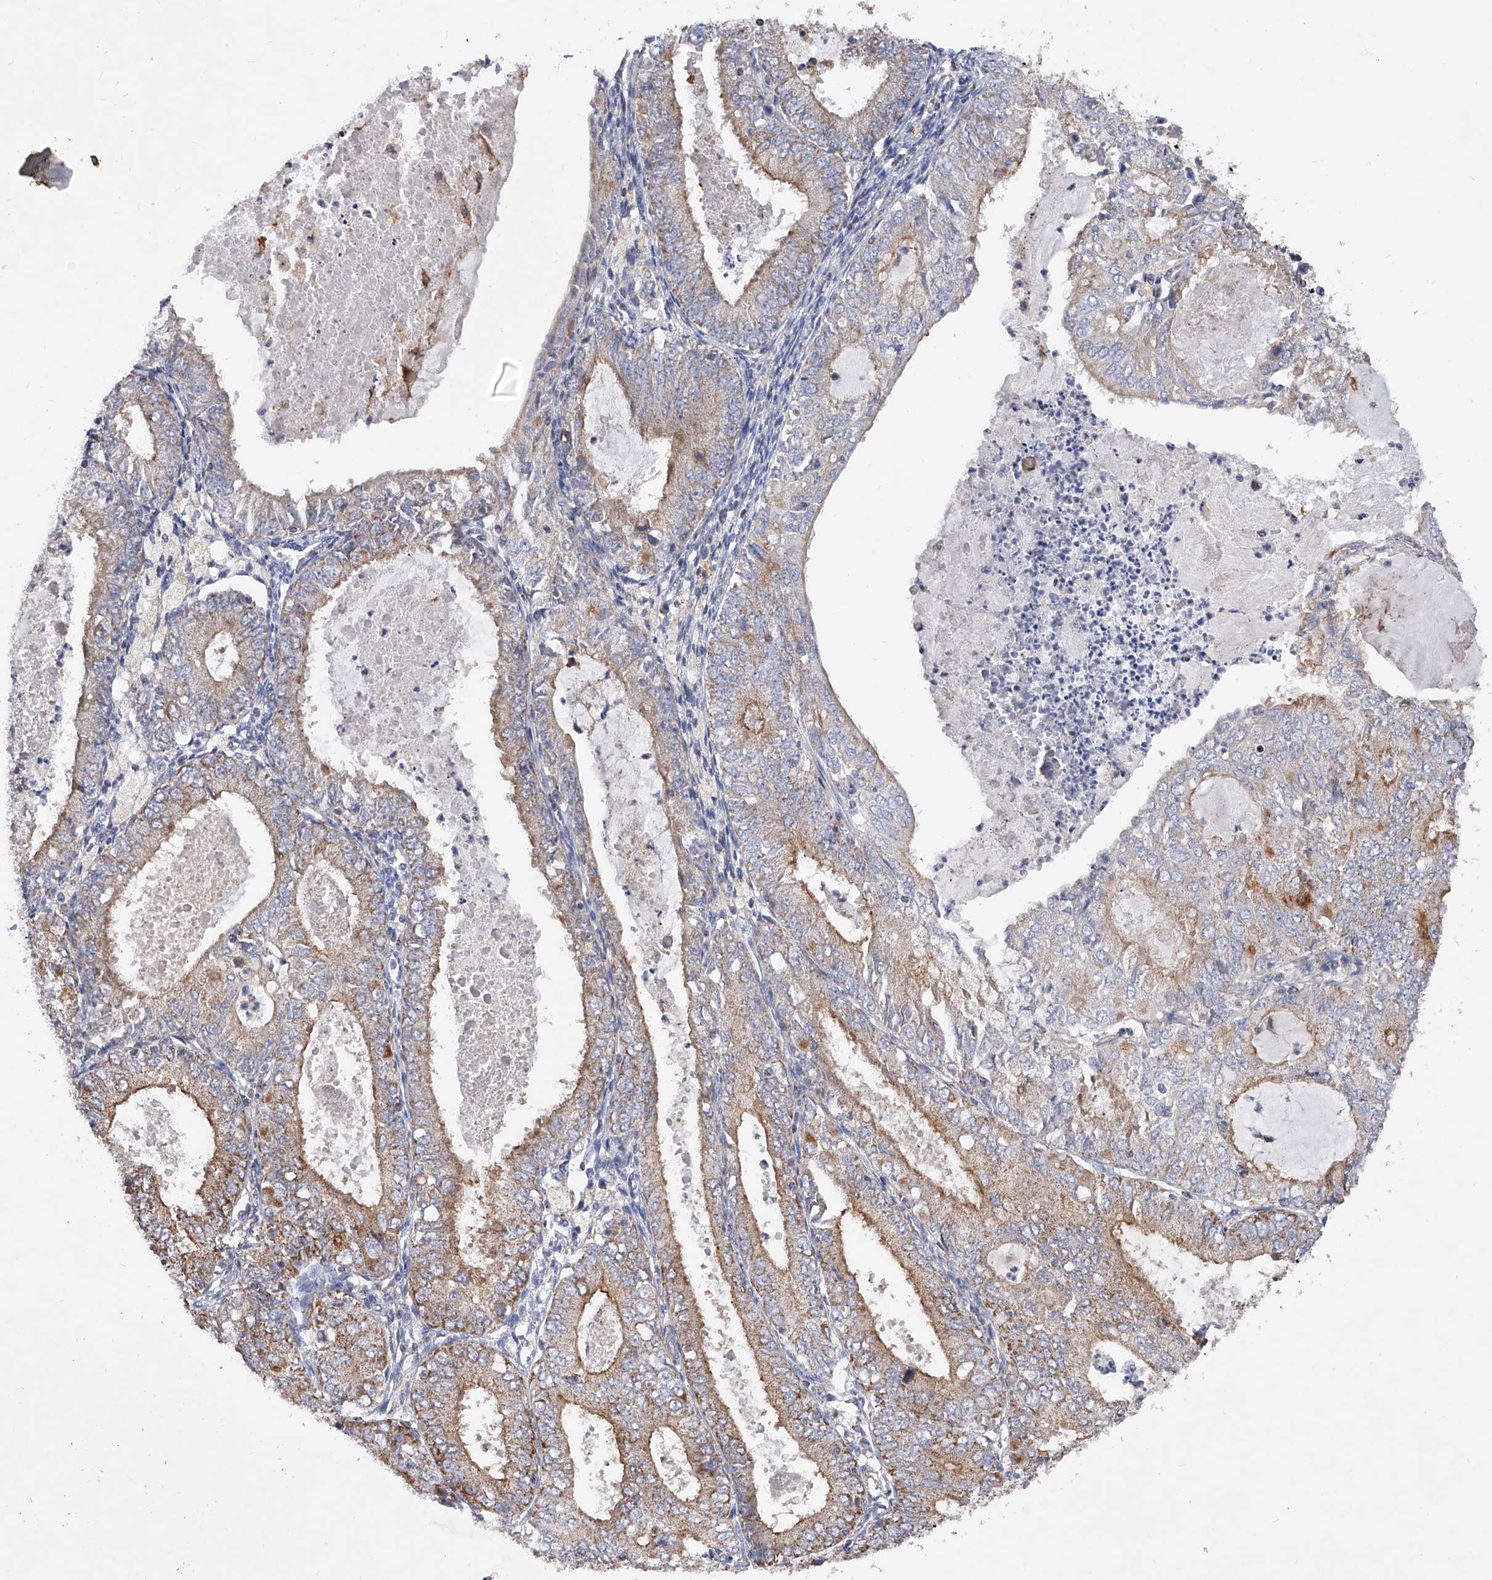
{"staining": {"intensity": "moderate", "quantity": ">75%", "location": "cytoplasmic/membranous"}, "tissue": "endometrial cancer", "cell_type": "Tumor cells", "image_type": "cancer", "snomed": [{"axis": "morphology", "description": "Adenocarcinoma, NOS"}, {"axis": "topography", "description": "Endometrium"}], "caption": "This is a photomicrograph of immunohistochemistry staining of endometrial cancer, which shows moderate positivity in the cytoplasmic/membranous of tumor cells.", "gene": "PDSS2", "patient": {"sex": "female", "age": 57}}